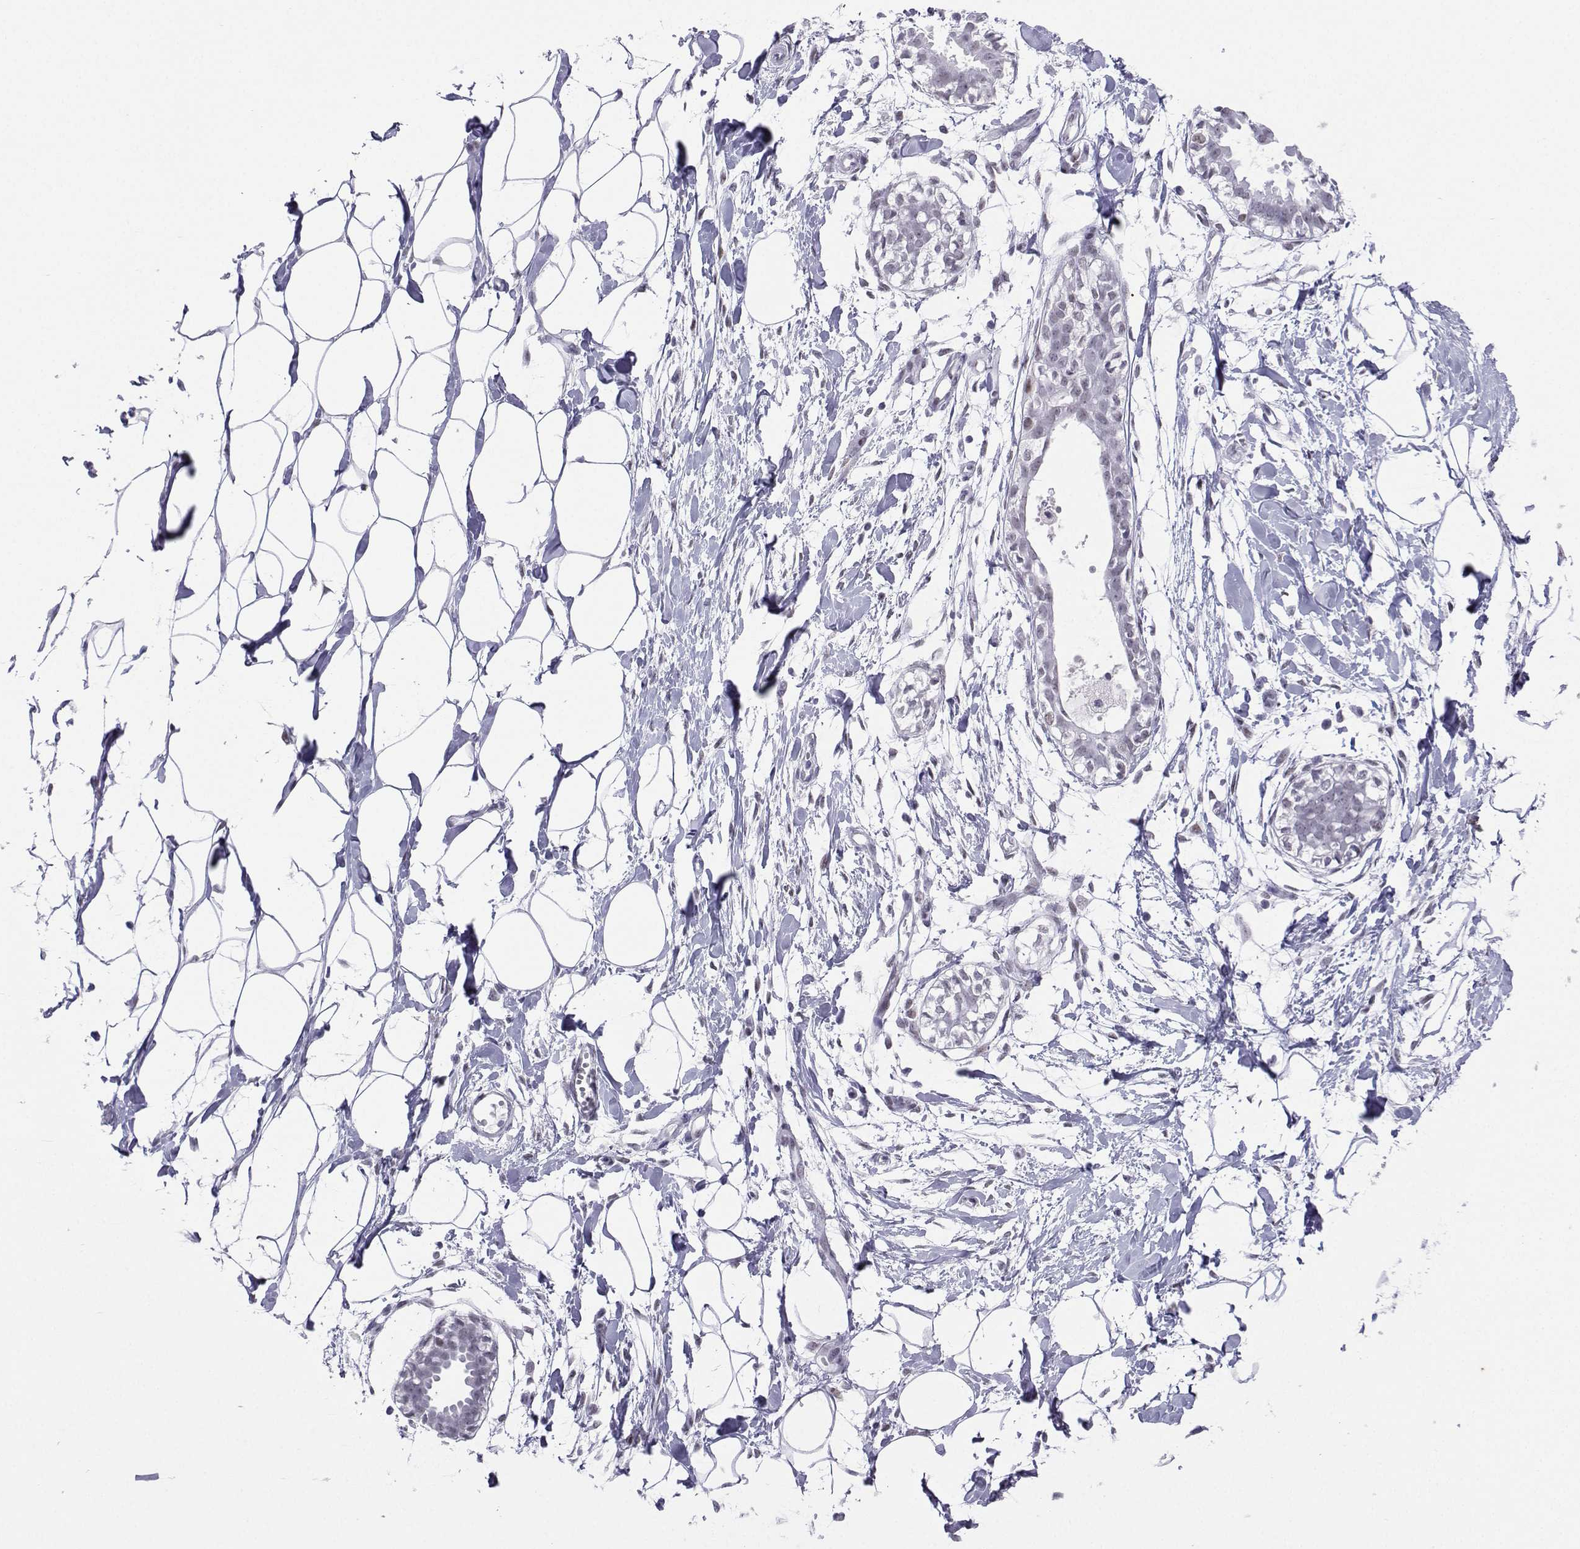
{"staining": {"intensity": "negative", "quantity": "none", "location": "none"}, "tissue": "breast", "cell_type": "Adipocytes", "image_type": "normal", "snomed": [{"axis": "morphology", "description": "Normal tissue, NOS"}, {"axis": "topography", "description": "Breast"}], "caption": "High magnification brightfield microscopy of benign breast stained with DAB (3,3'-diaminobenzidine) (brown) and counterstained with hematoxylin (blue): adipocytes show no significant positivity. (DAB (3,3'-diaminobenzidine) IHC visualized using brightfield microscopy, high magnification).", "gene": "LORICRIN", "patient": {"sex": "female", "age": 49}}